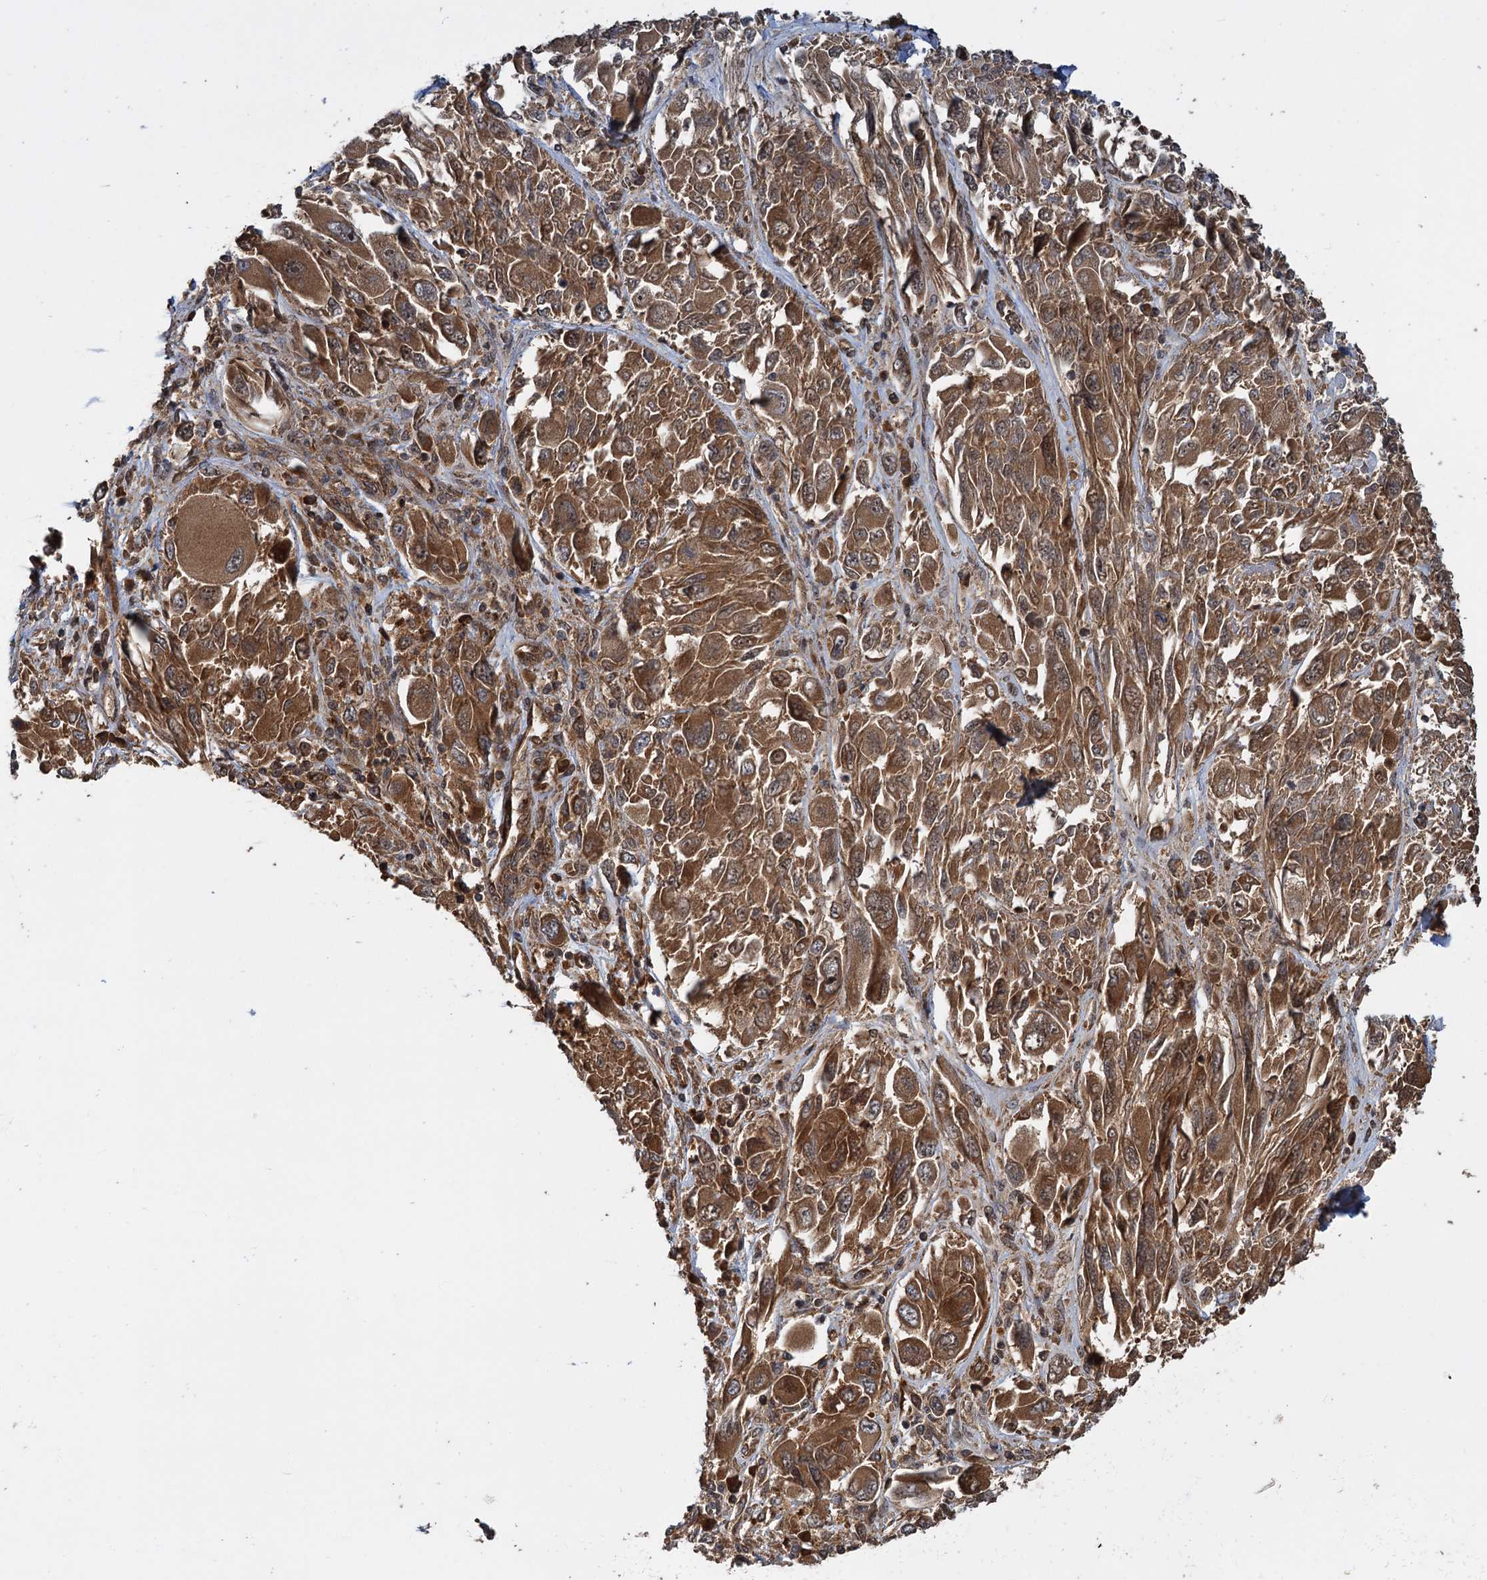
{"staining": {"intensity": "moderate", "quantity": ">75%", "location": "cytoplasmic/membranous"}, "tissue": "melanoma", "cell_type": "Tumor cells", "image_type": "cancer", "snomed": [{"axis": "morphology", "description": "Malignant melanoma, NOS"}, {"axis": "topography", "description": "Skin"}], "caption": "Protein staining of melanoma tissue displays moderate cytoplasmic/membranous expression in about >75% of tumor cells.", "gene": "KANSL2", "patient": {"sex": "female", "age": 91}}